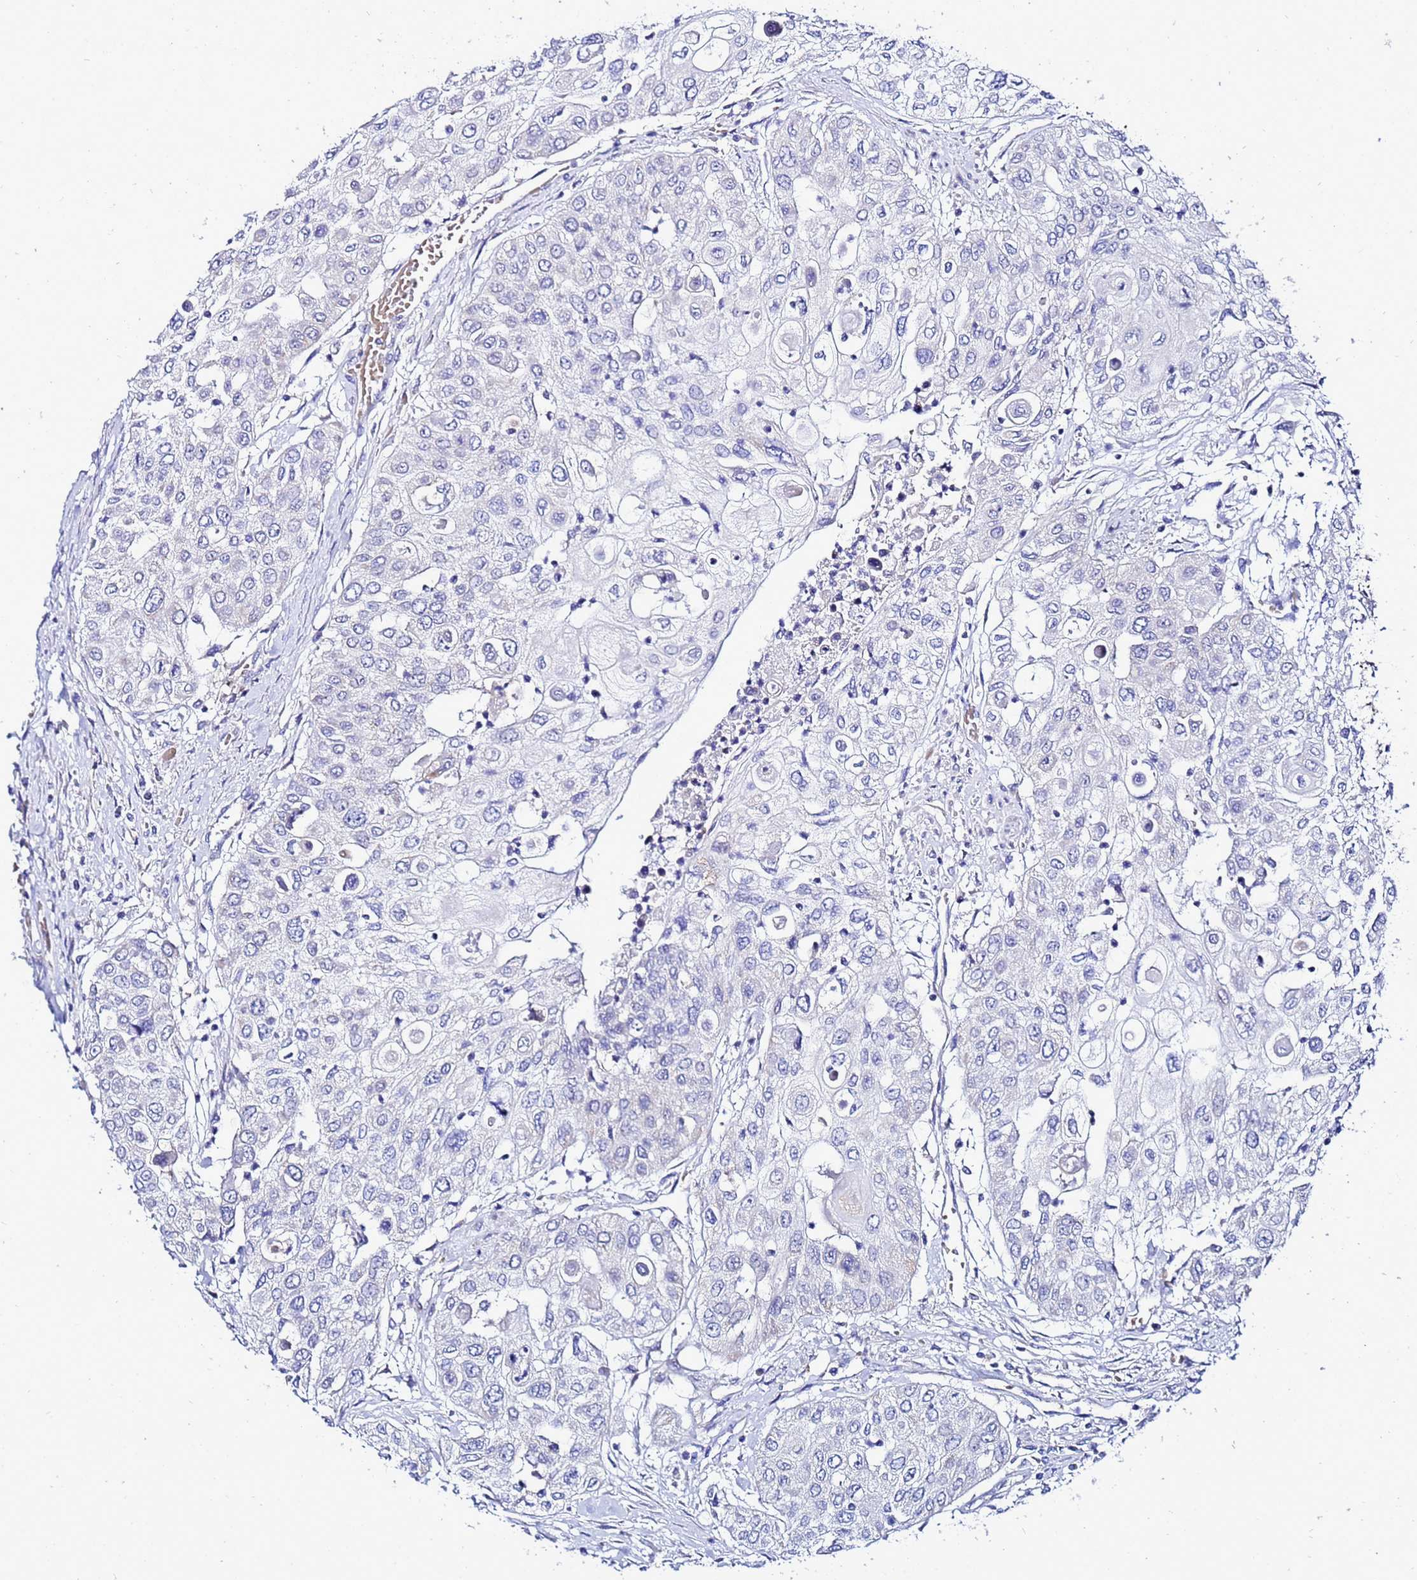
{"staining": {"intensity": "negative", "quantity": "none", "location": "none"}, "tissue": "urothelial cancer", "cell_type": "Tumor cells", "image_type": "cancer", "snomed": [{"axis": "morphology", "description": "Urothelial carcinoma, High grade"}, {"axis": "topography", "description": "Urinary bladder"}], "caption": "Immunohistochemistry of urothelial cancer demonstrates no staining in tumor cells.", "gene": "FAHD2A", "patient": {"sex": "female", "age": 79}}